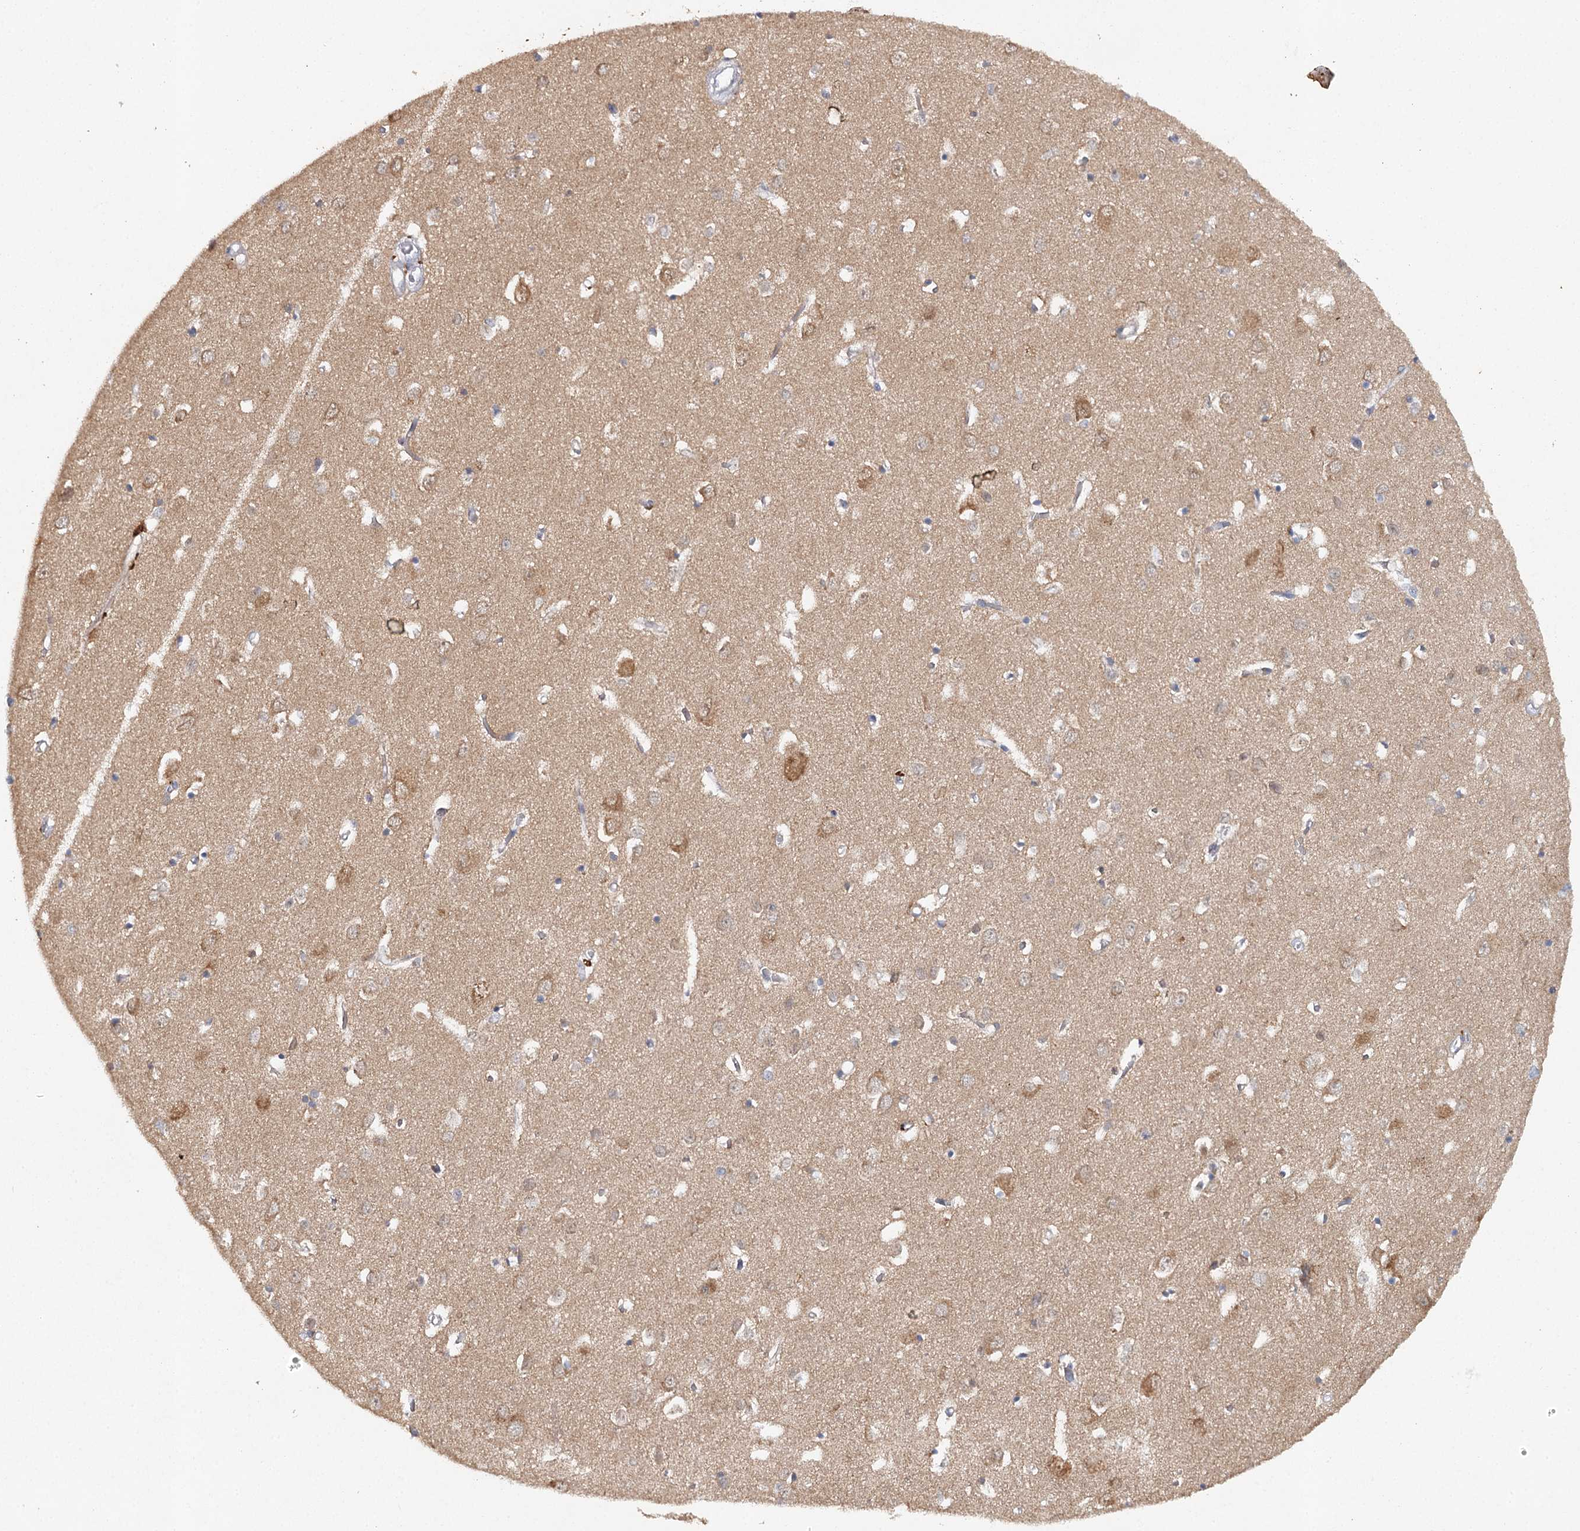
{"staining": {"intensity": "negative", "quantity": "none", "location": "none"}, "tissue": "cerebral cortex", "cell_type": "Endothelial cells", "image_type": "normal", "snomed": [{"axis": "morphology", "description": "Normal tissue, NOS"}, {"axis": "topography", "description": "Cerebral cortex"}], "caption": "Endothelial cells are negative for protein expression in normal human cerebral cortex. (Stains: DAB IHC with hematoxylin counter stain, Microscopy: brightfield microscopy at high magnification).", "gene": "SLC41A2", "patient": {"sex": "female", "age": 64}}